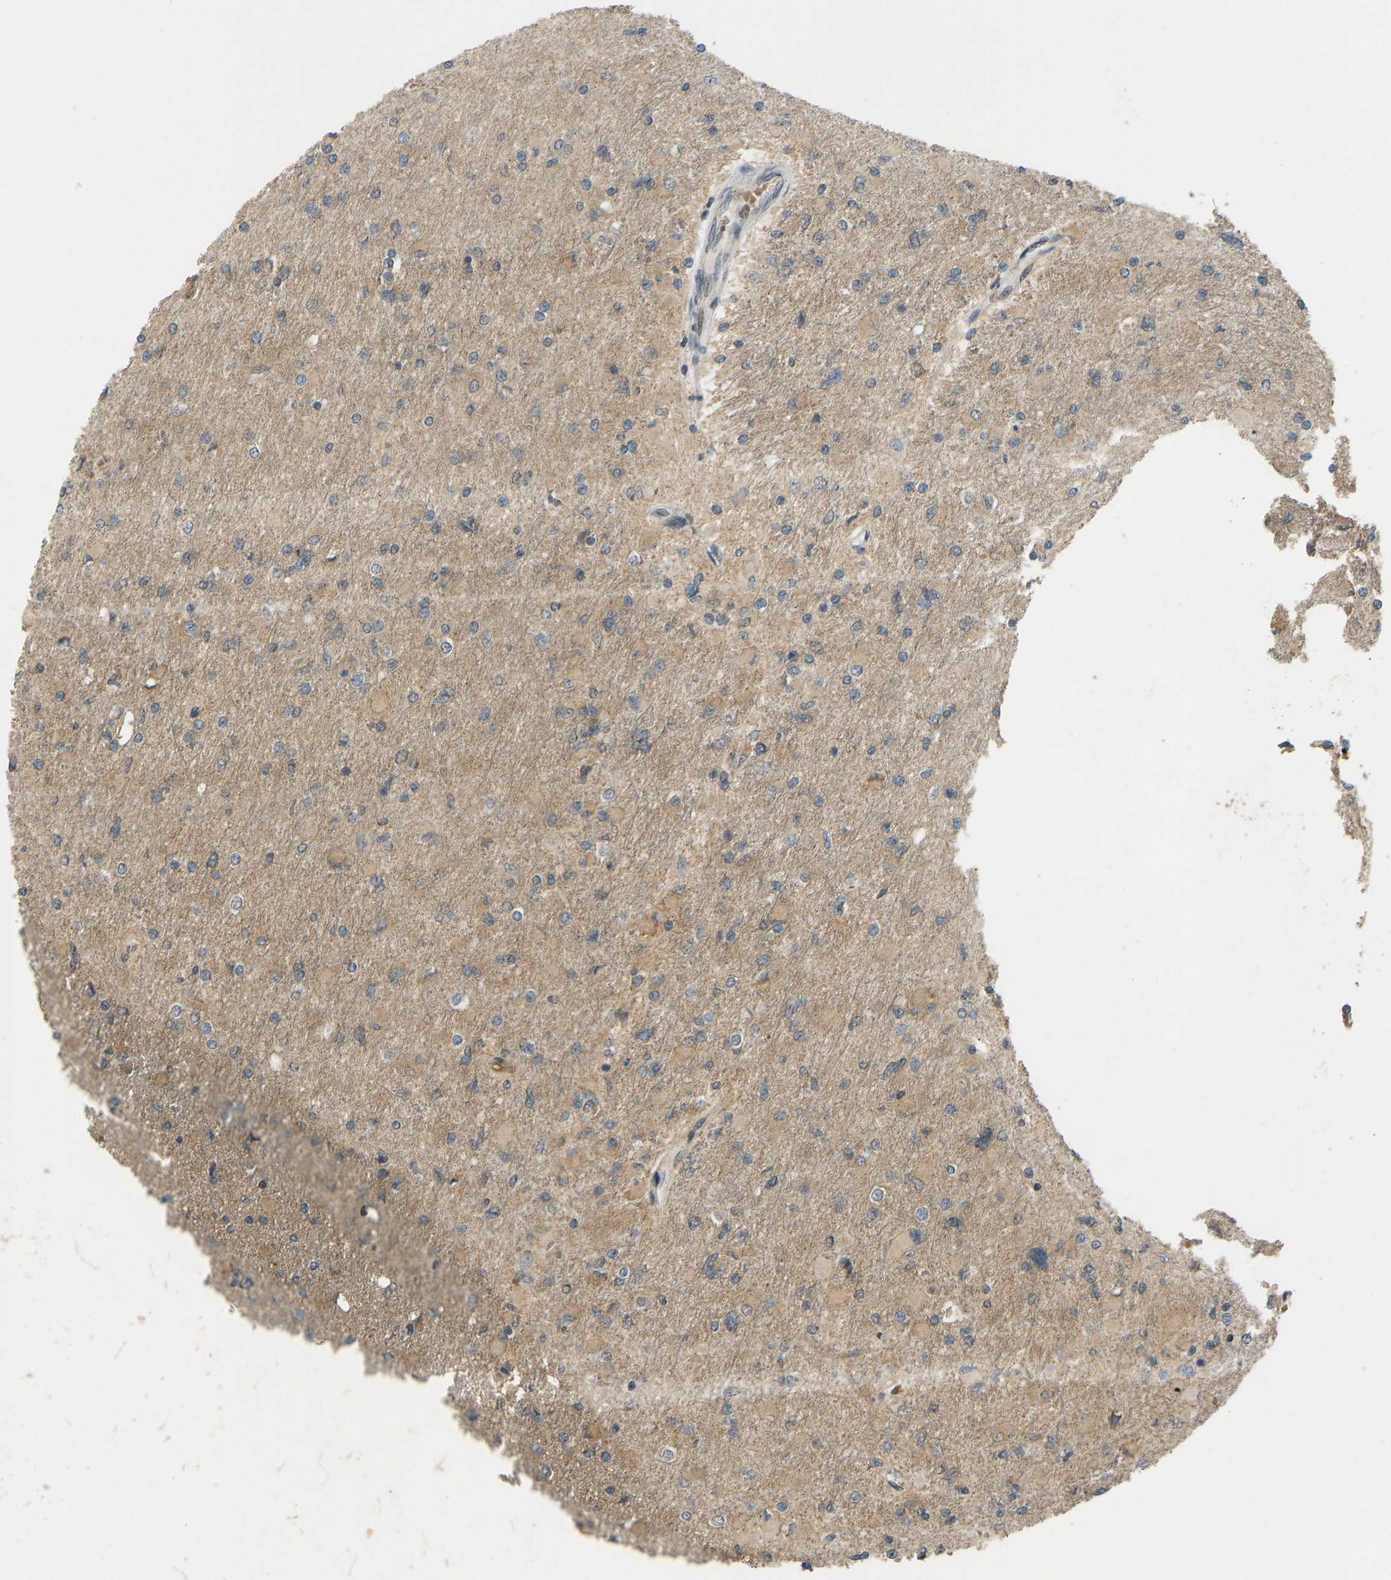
{"staining": {"intensity": "moderate", "quantity": ">75%", "location": "cytoplasmic/membranous"}, "tissue": "glioma", "cell_type": "Tumor cells", "image_type": "cancer", "snomed": [{"axis": "morphology", "description": "Glioma, malignant, High grade"}, {"axis": "topography", "description": "Cerebral cortex"}], "caption": "Protein expression analysis of glioma reveals moderate cytoplasmic/membranous staining in about >75% of tumor cells.", "gene": "ACADS", "patient": {"sex": "female", "age": 36}}